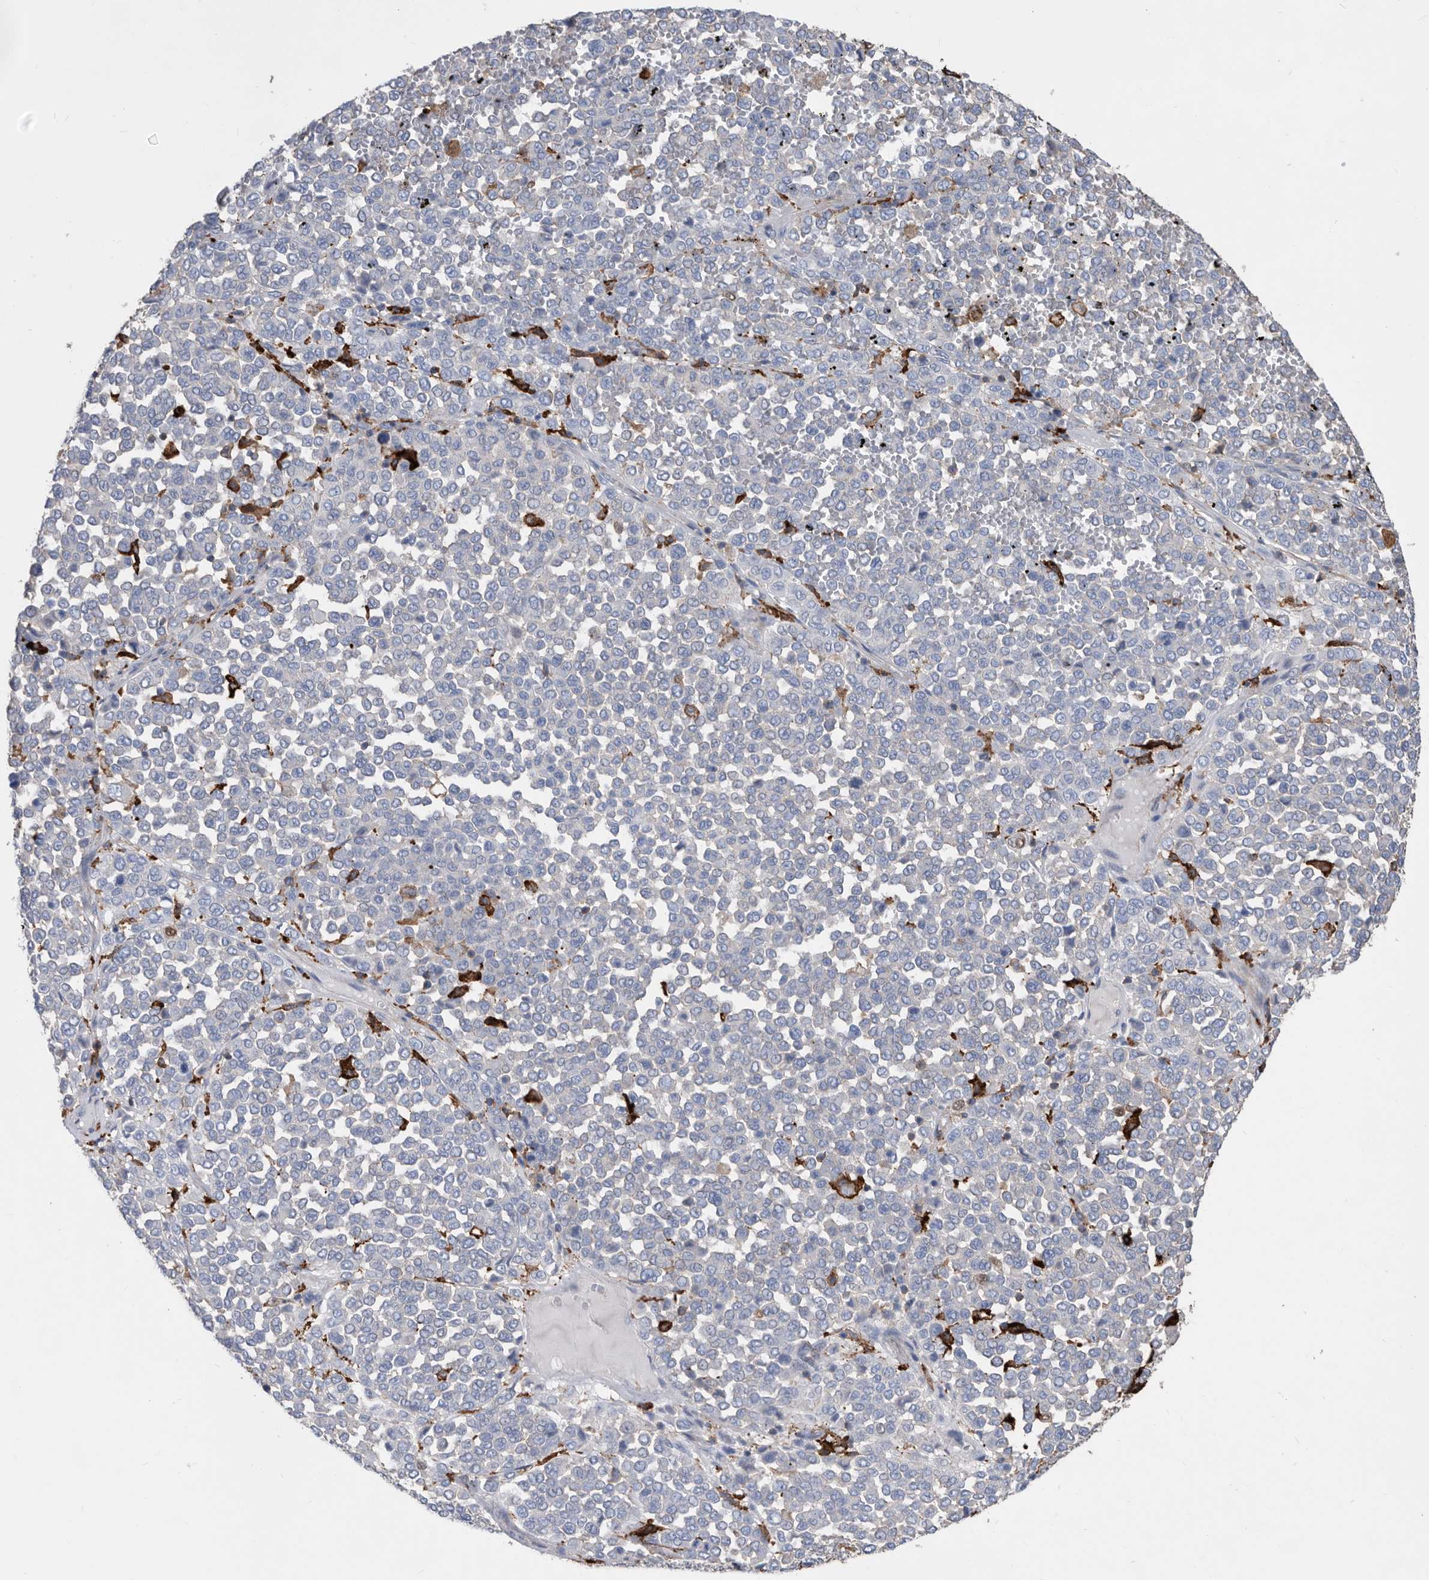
{"staining": {"intensity": "negative", "quantity": "none", "location": "none"}, "tissue": "melanoma", "cell_type": "Tumor cells", "image_type": "cancer", "snomed": [{"axis": "morphology", "description": "Malignant melanoma, Metastatic site"}, {"axis": "topography", "description": "Pancreas"}], "caption": "This micrograph is of malignant melanoma (metastatic site) stained with IHC to label a protein in brown with the nuclei are counter-stained blue. There is no positivity in tumor cells.", "gene": "MS4A4A", "patient": {"sex": "female", "age": 30}}